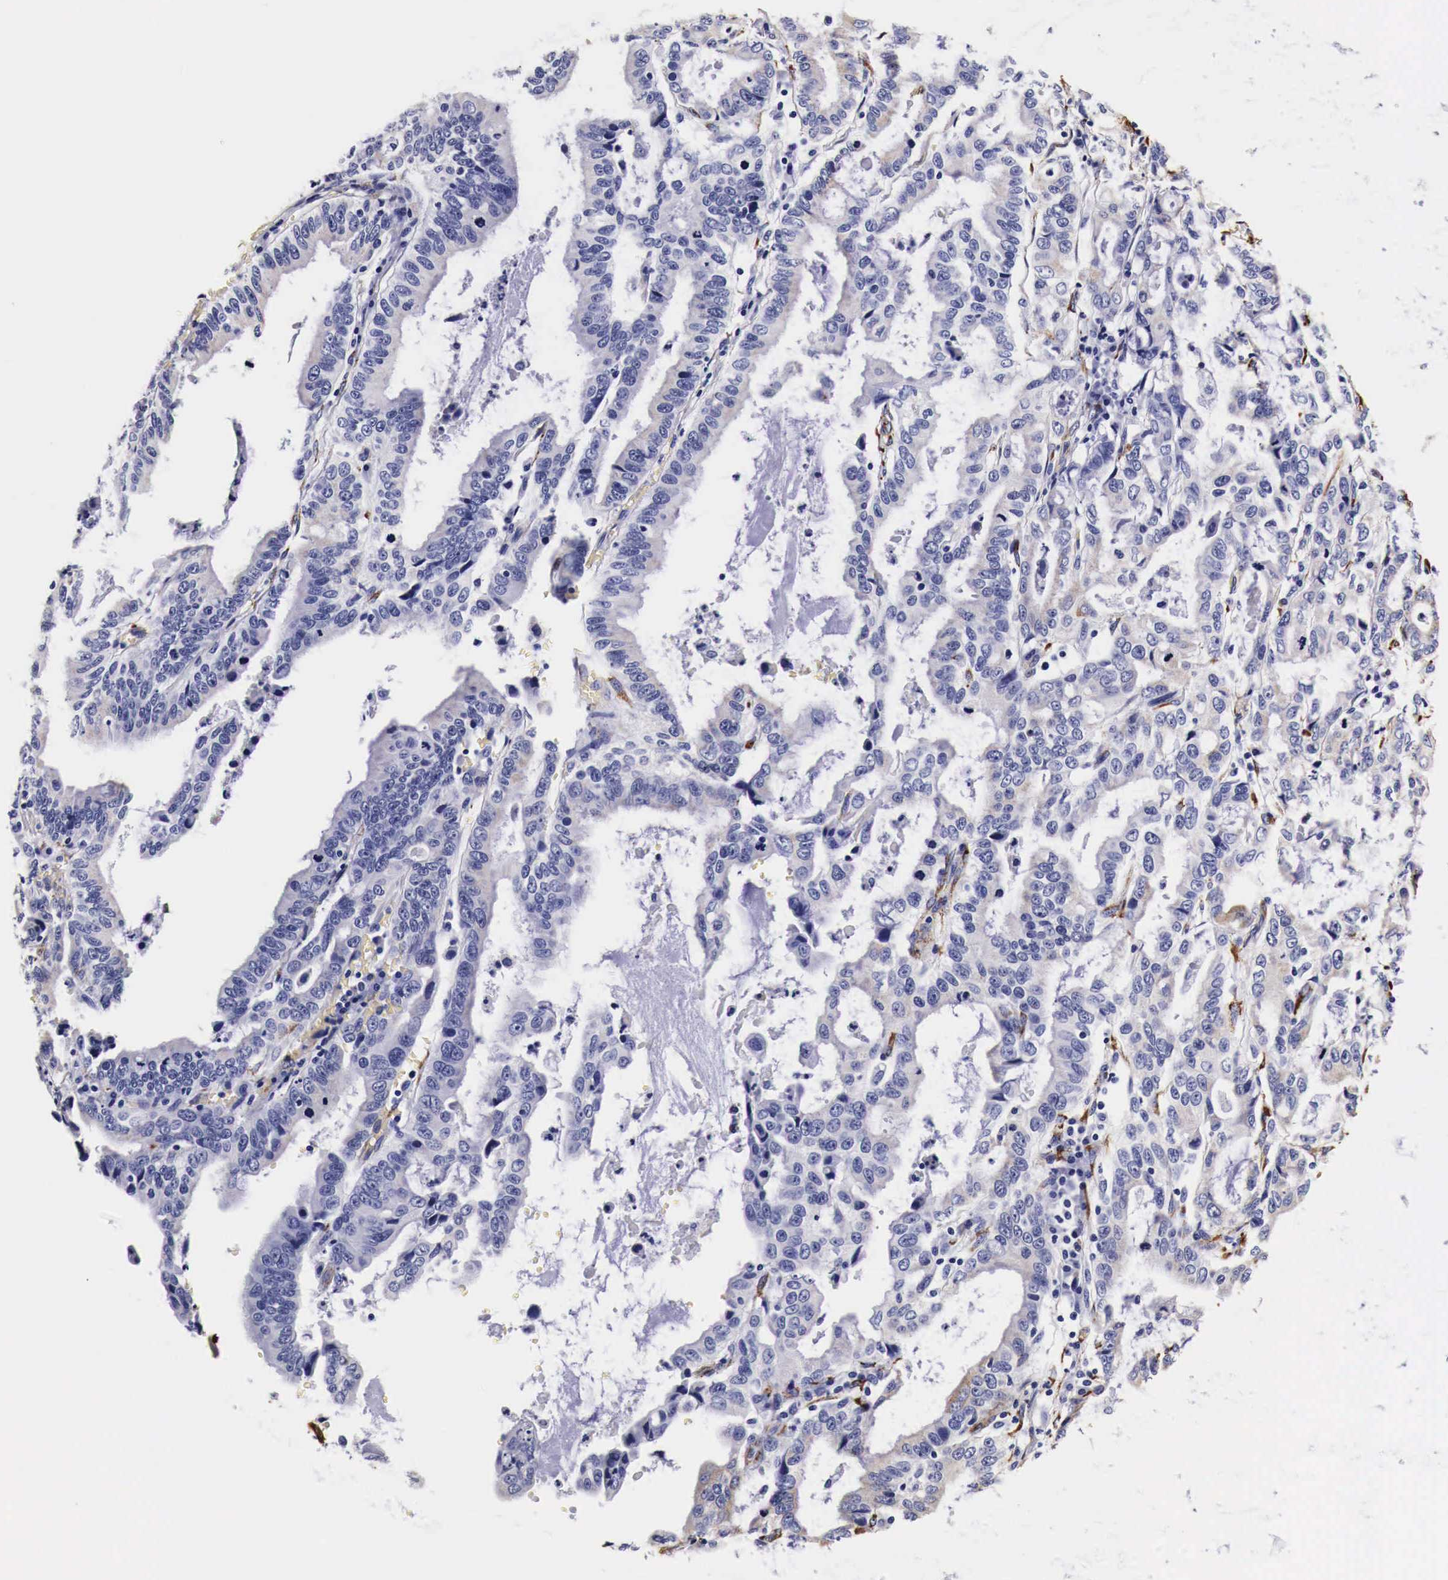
{"staining": {"intensity": "negative", "quantity": "none", "location": "none"}, "tissue": "stomach cancer", "cell_type": "Tumor cells", "image_type": "cancer", "snomed": [{"axis": "morphology", "description": "Adenocarcinoma, NOS"}, {"axis": "topography", "description": "Stomach, upper"}], "caption": "High magnification brightfield microscopy of adenocarcinoma (stomach) stained with DAB (3,3'-diaminobenzidine) (brown) and counterstained with hematoxylin (blue): tumor cells show no significant positivity. Brightfield microscopy of IHC stained with DAB (3,3'-diaminobenzidine) (brown) and hematoxylin (blue), captured at high magnification.", "gene": "LAMB2", "patient": {"sex": "male", "age": 63}}